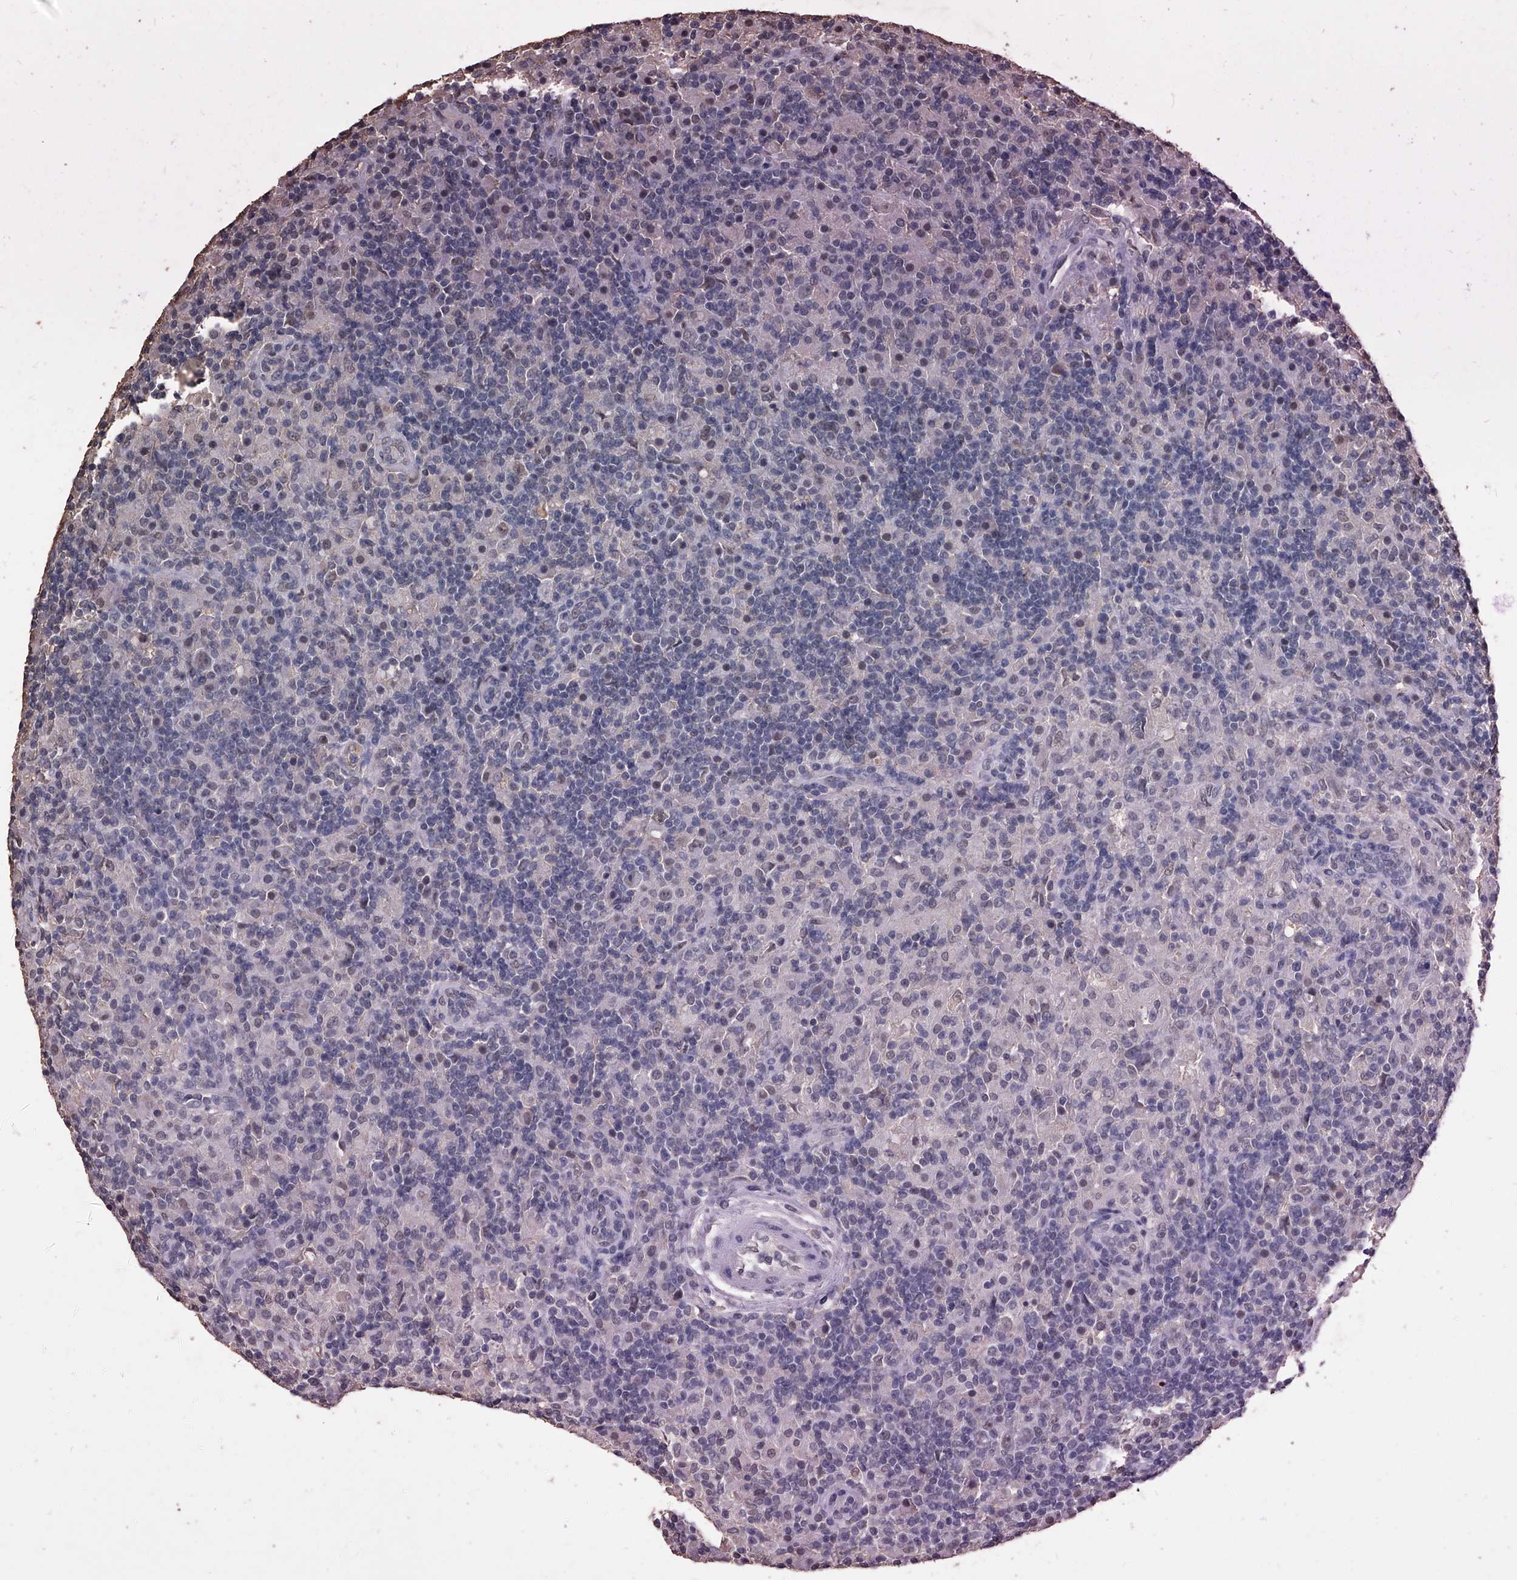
{"staining": {"intensity": "weak", "quantity": "<25%", "location": "nuclear"}, "tissue": "lymphoma", "cell_type": "Tumor cells", "image_type": "cancer", "snomed": [{"axis": "morphology", "description": "Hodgkin's disease, NOS"}, {"axis": "topography", "description": "Lymph node"}], "caption": "Histopathology image shows no protein expression in tumor cells of Hodgkin's disease tissue.", "gene": "MATR3", "patient": {"sex": "male", "age": 70}}